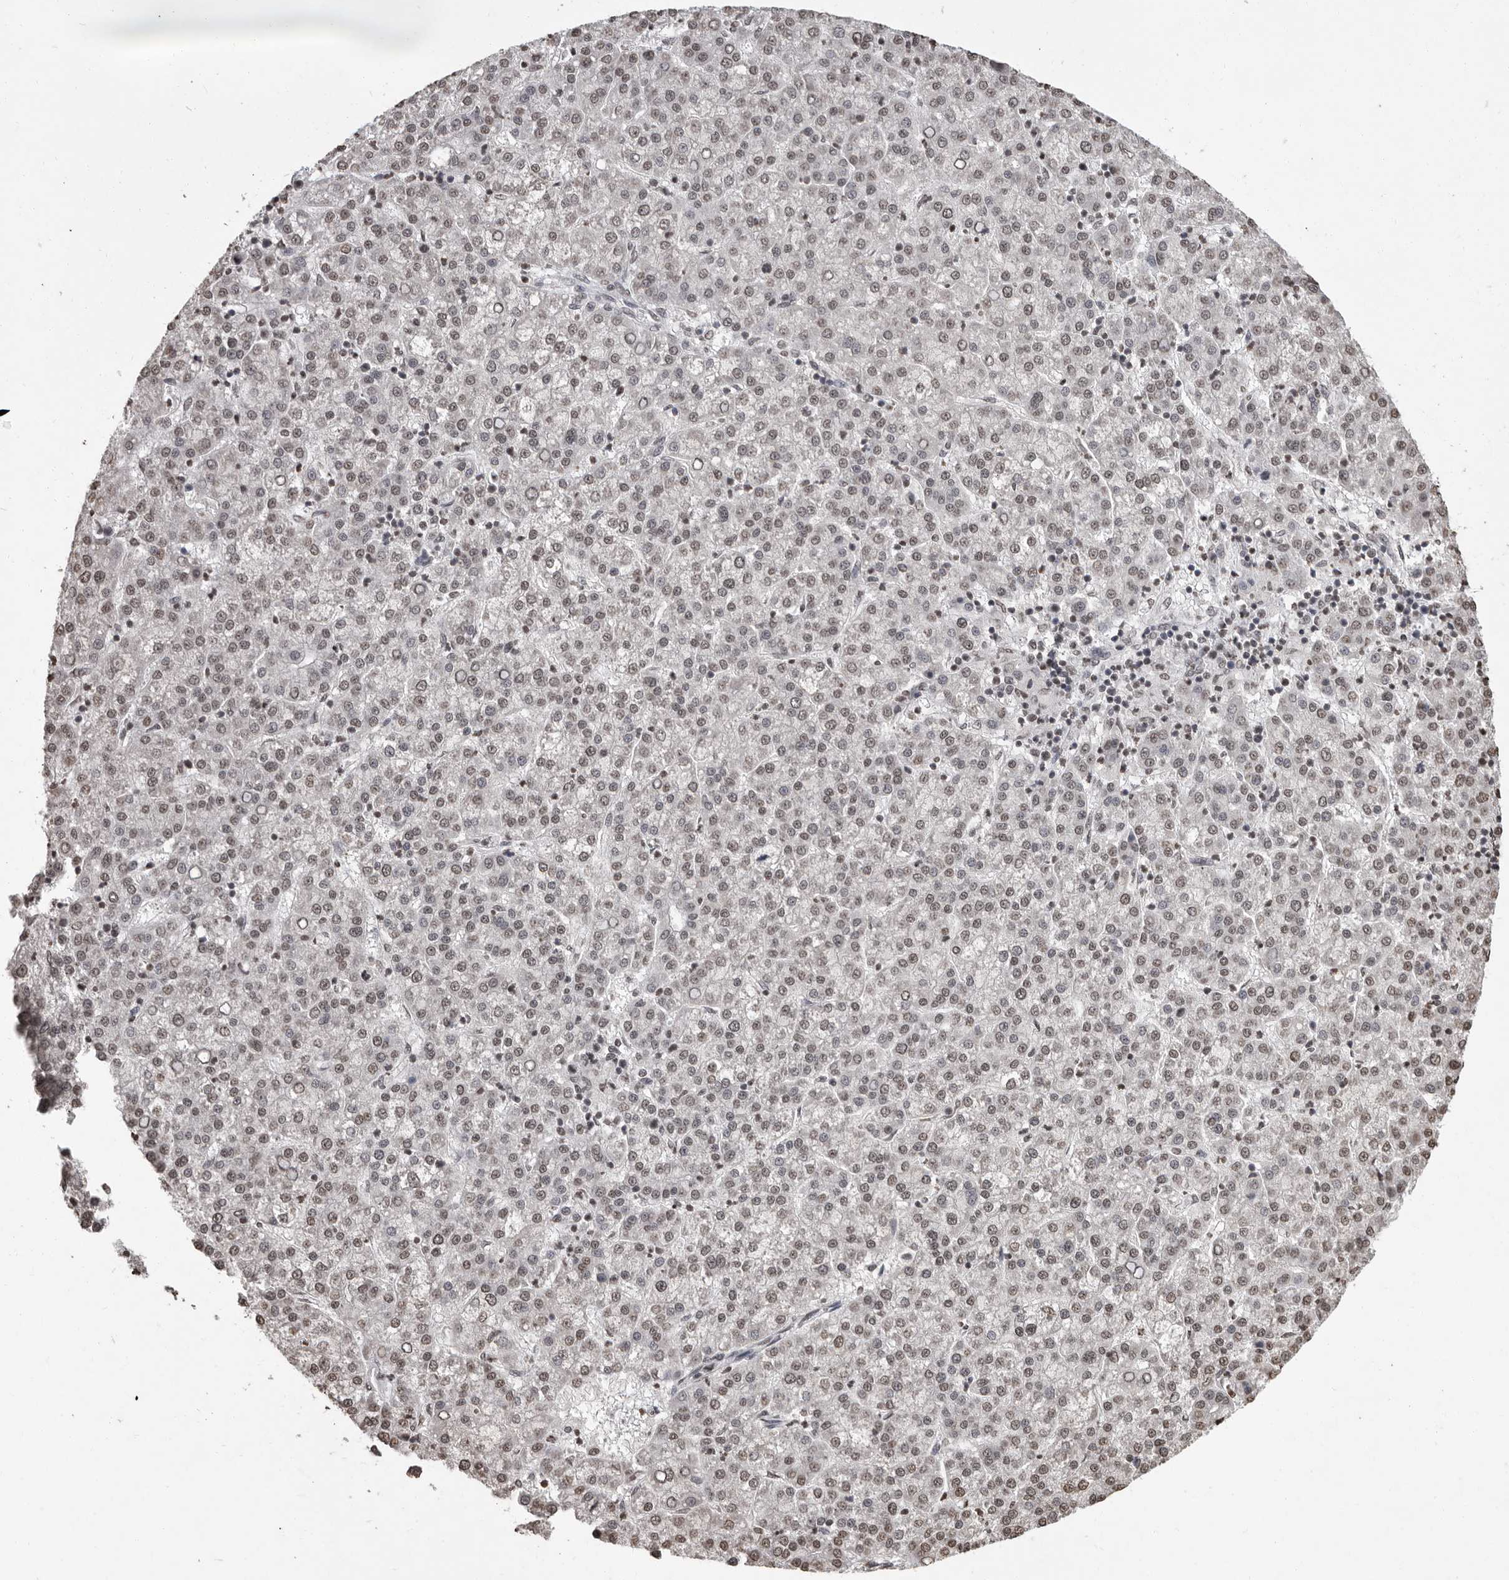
{"staining": {"intensity": "weak", "quantity": "25%-75%", "location": "nuclear"}, "tissue": "liver cancer", "cell_type": "Tumor cells", "image_type": "cancer", "snomed": [{"axis": "morphology", "description": "Carcinoma, Hepatocellular, NOS"}, {"axis": "topography", "description": "Liver"}], "caption": "Brown immunohistochemical staining in human liver cancer shows weak nuclear positivity in approximately 25%-75% of tumor cells.", "gene": "WDR45", "patient": {"sex": "female", "age": 58}}